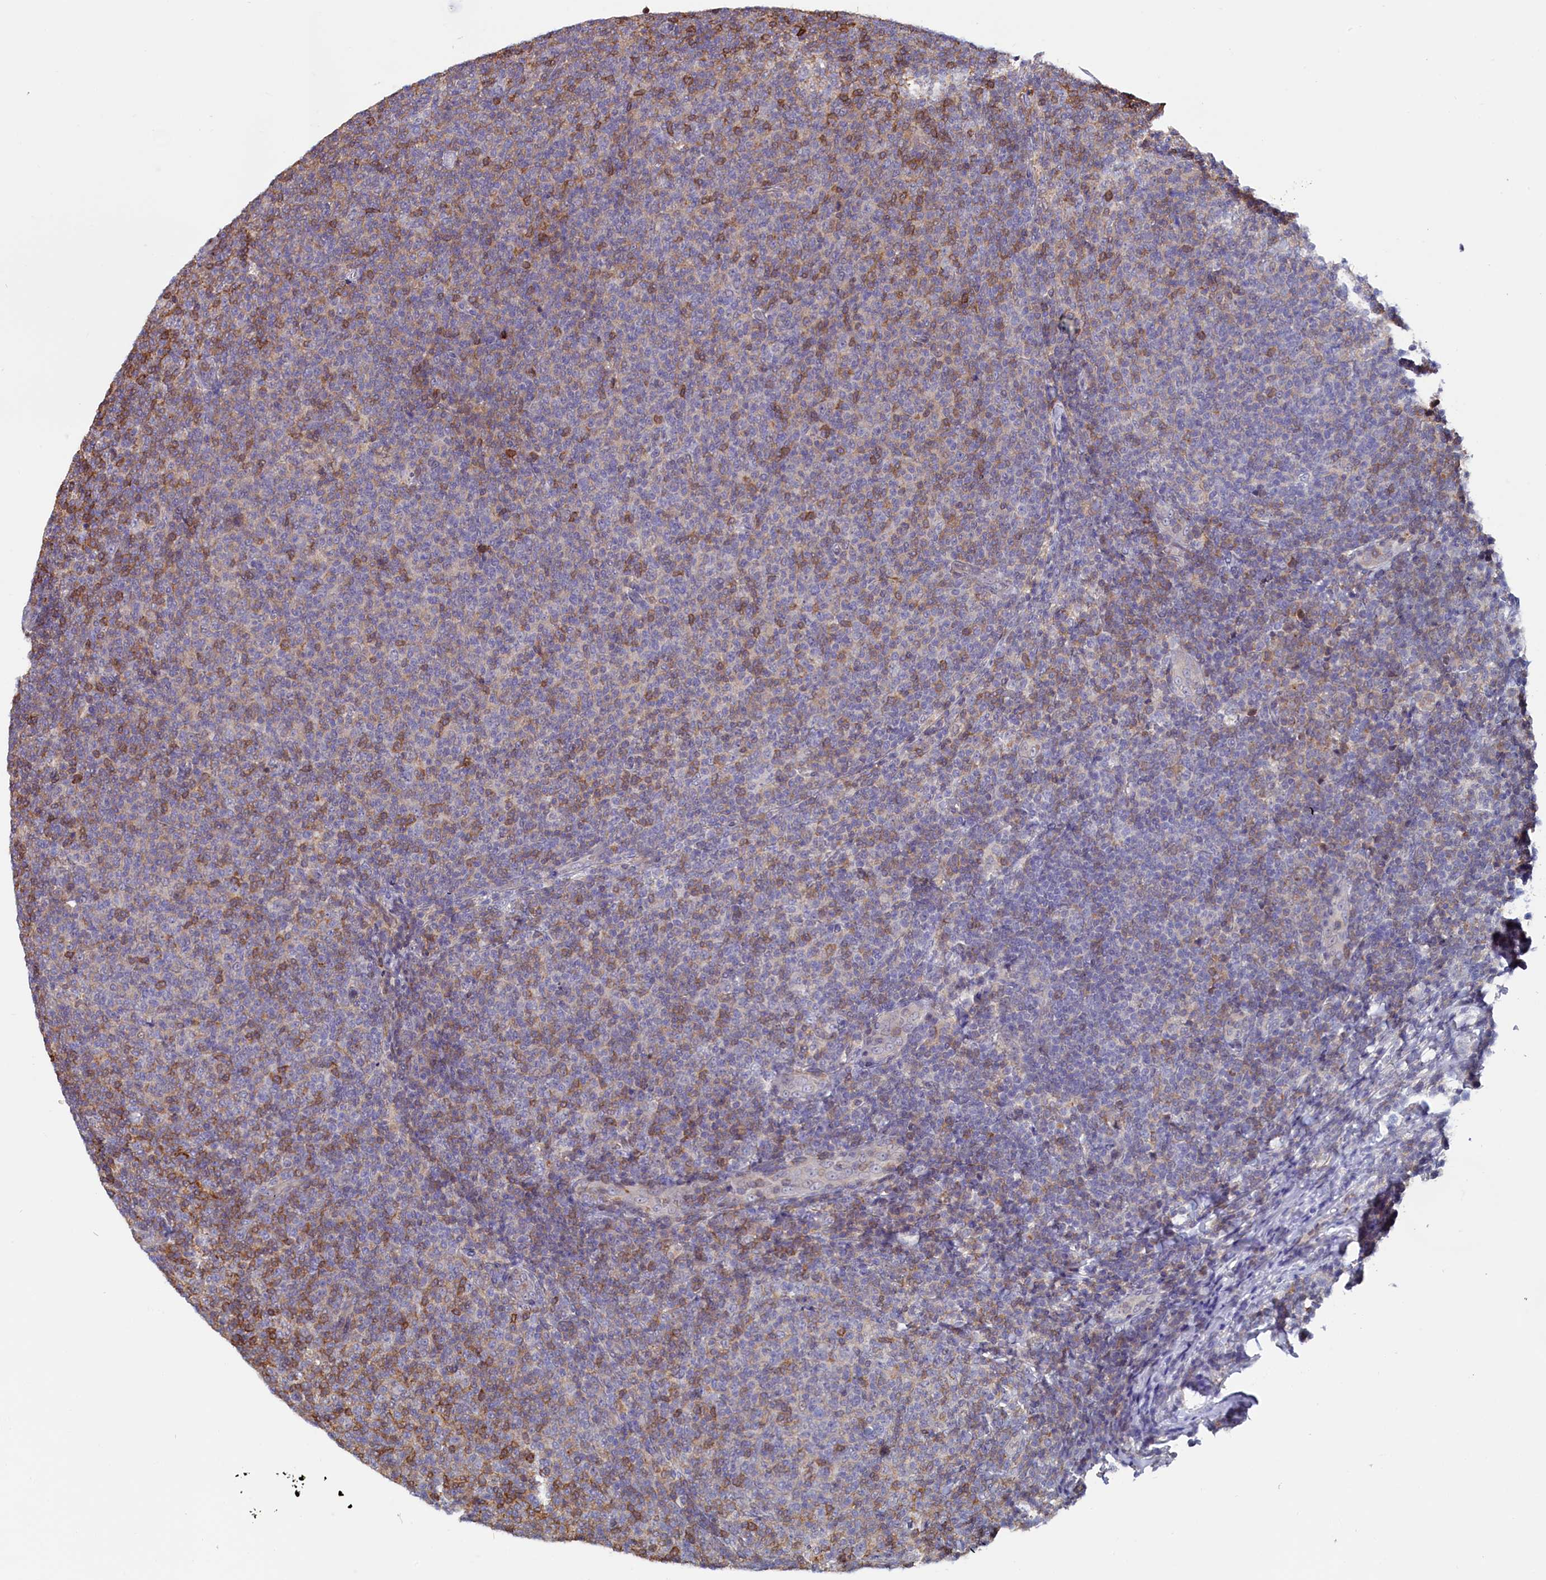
{"staining": {"intensity": "moderate", "quantity": "25%-75%", "location": "cytoplasmic/membranous"}, "tissue": "lymphoma", "cell_type": "Tumor cells", "image_type": "cancer", "snomed": [{"axis": "morphology", "description": "Malignant lymphoma, non-Hodgkin's type, Low grade"}, {"axis": "topography", "description": "Lymph node"}], "caption": "A histopathology image of lymphoma stained for a protein demonstrates moderate cytoplasmic/membranous brown staining in tumor cells.", "gene": "CIAPIN1", "patient": {"sex": "male", "age": 66}}